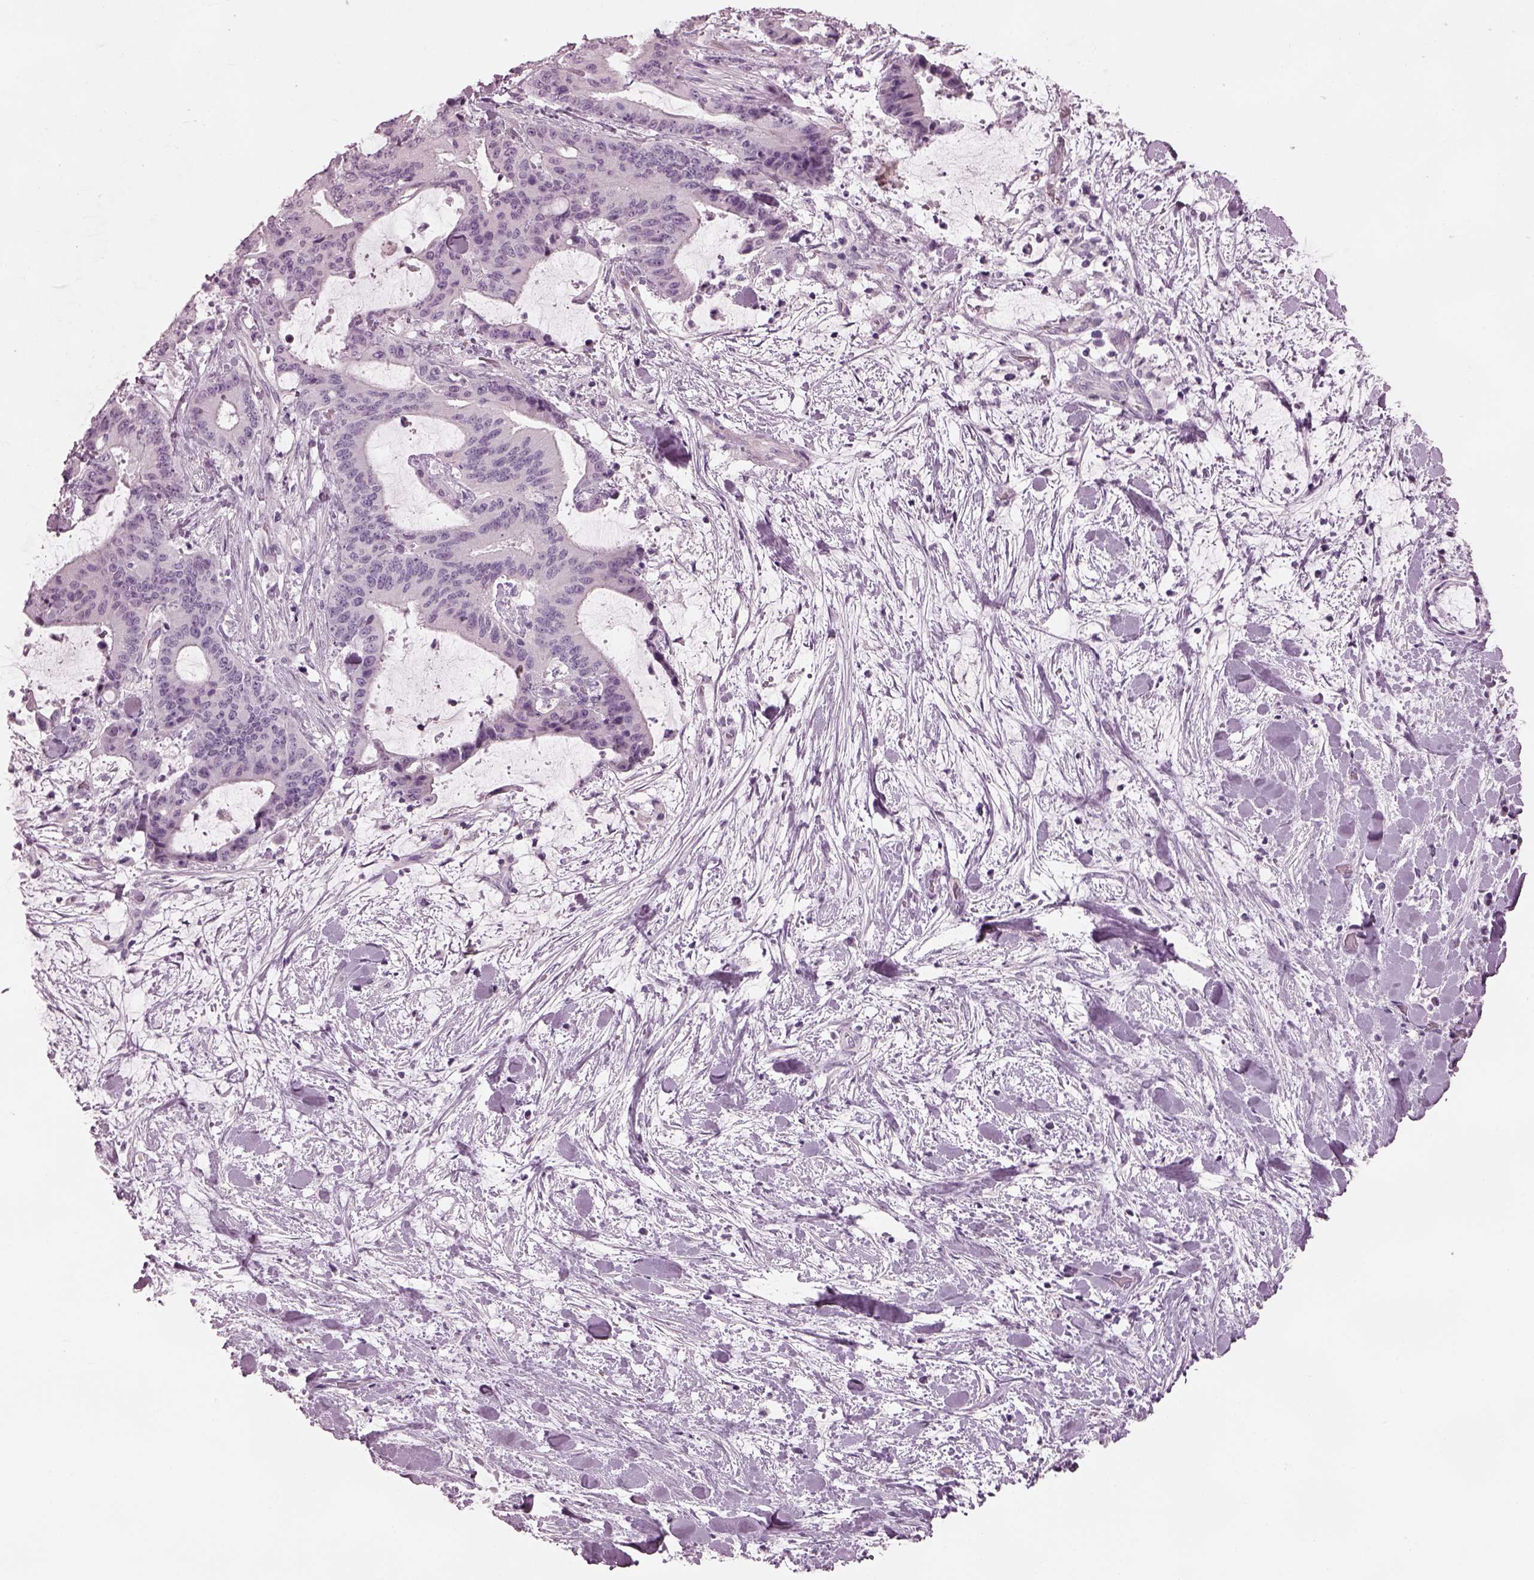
{"staining": {"intensity": "negative", "quantity": "none", "location": "none"}, "tissue": "liver cancer", "cell_type": "Tumor cells", "image_type": "cancer", "snomed": [{"axis": "morphology", "description": "Cholangiocarcinoma"}, {"axis": "topography", "description": "Liver"}], "caption": "Tumor cells show no significant protein staining in liver cholangiocarcinoma.", "gene": "PDC", "patient": {"sex": "female", "age": 73}}